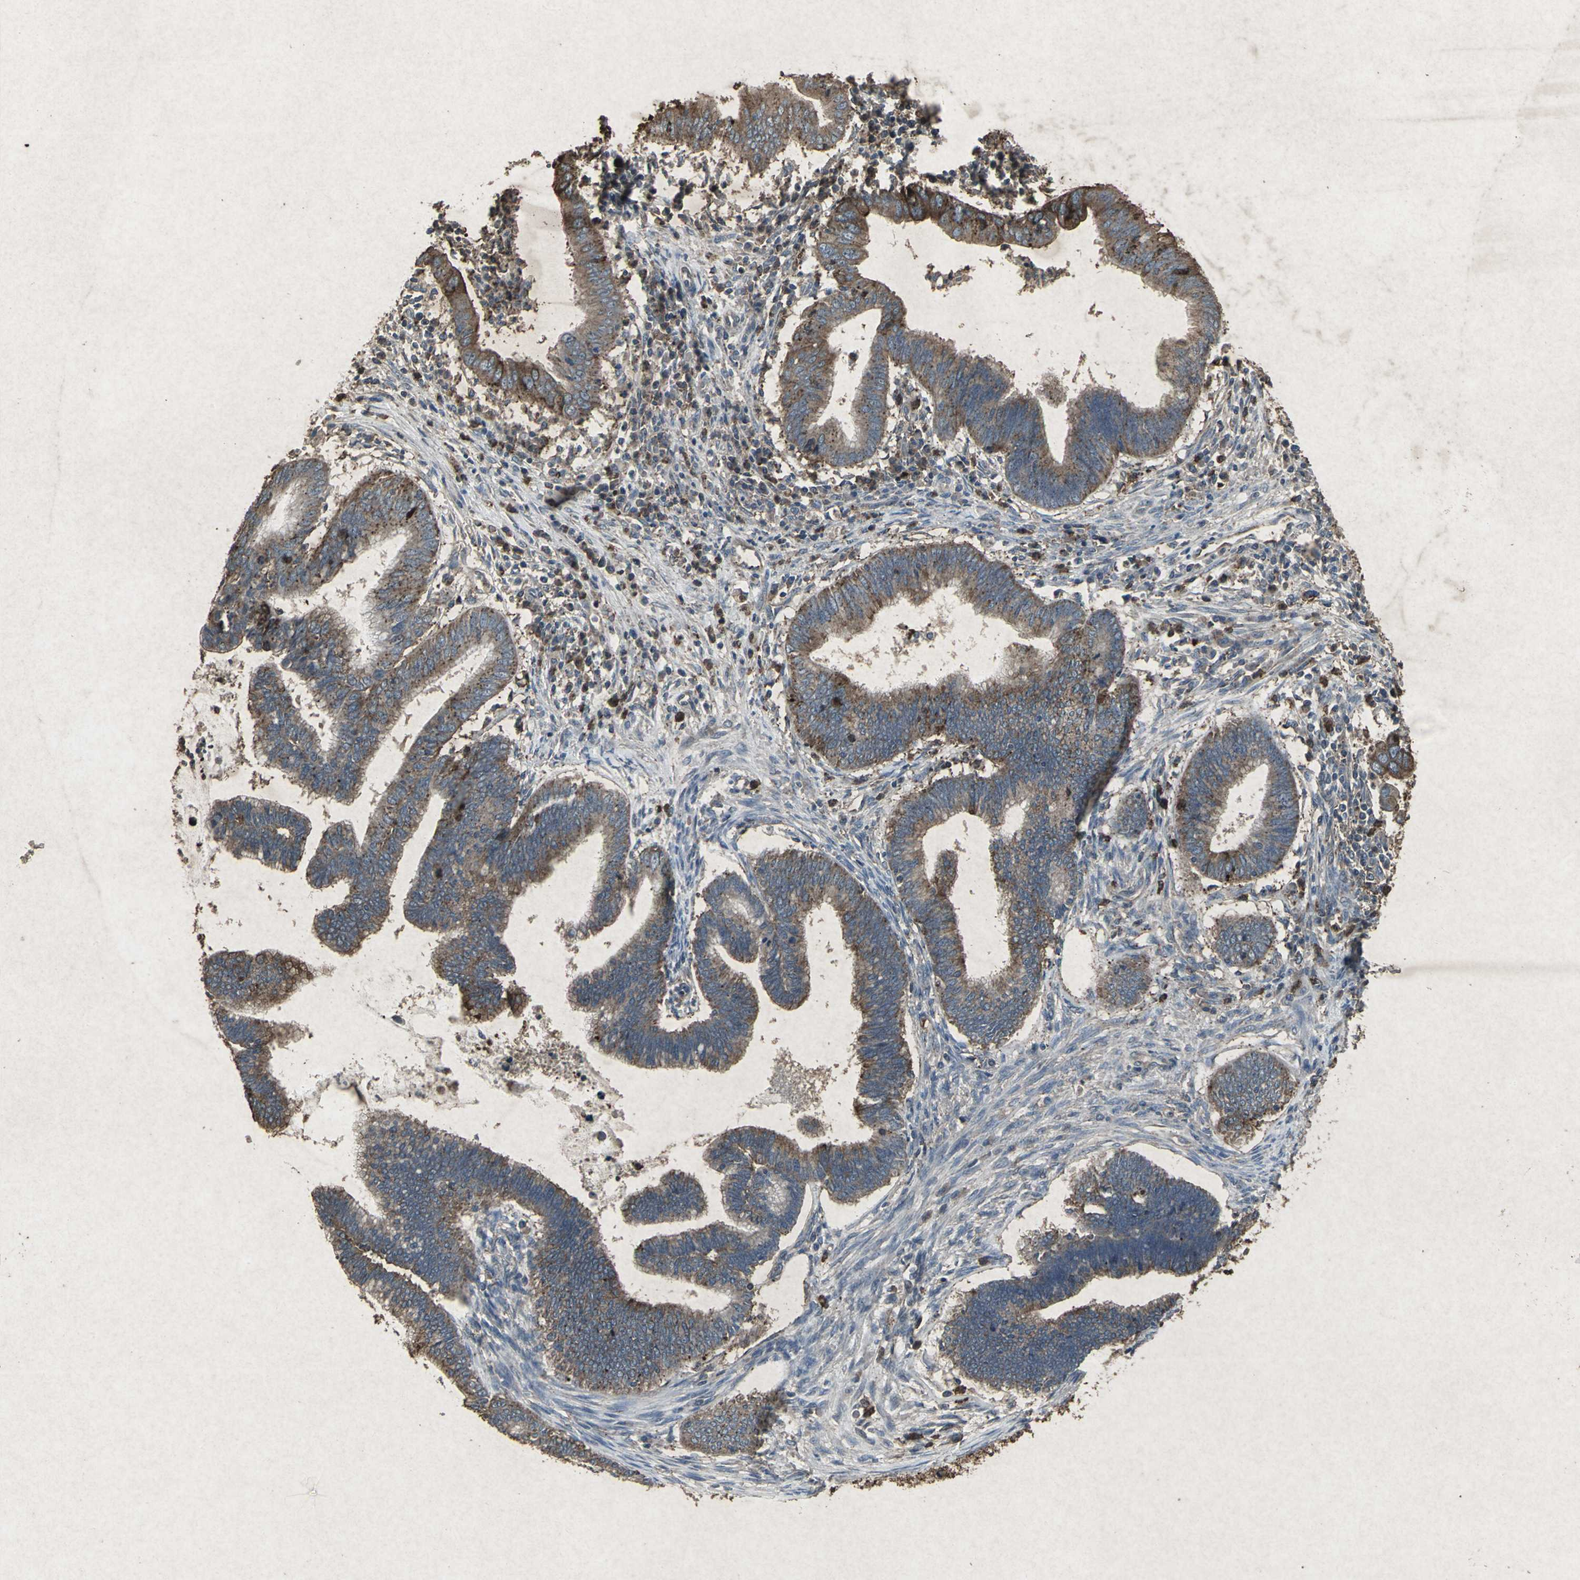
{"staining": {"intensity": "strong", "quantity": "25%-75%", "location": "cytoplasmic/membranous"}, "tissue": "cervical cancer", "cell_type": "Tumor cells", "image_type": "cancer", "snomed": [{"axis": "morphology", "description": "Adenocarcinoma, NOS"}, {"axis": "topography", "description": "Cervix"}], "caption": "Protein staining shows strong cytoplasmic/membranous expression in approximately 25%-75% of tumor cells in cervical adenocarcinoma.", "gene": "CCR9", "patient": {"sex": "female", "age": 36}}